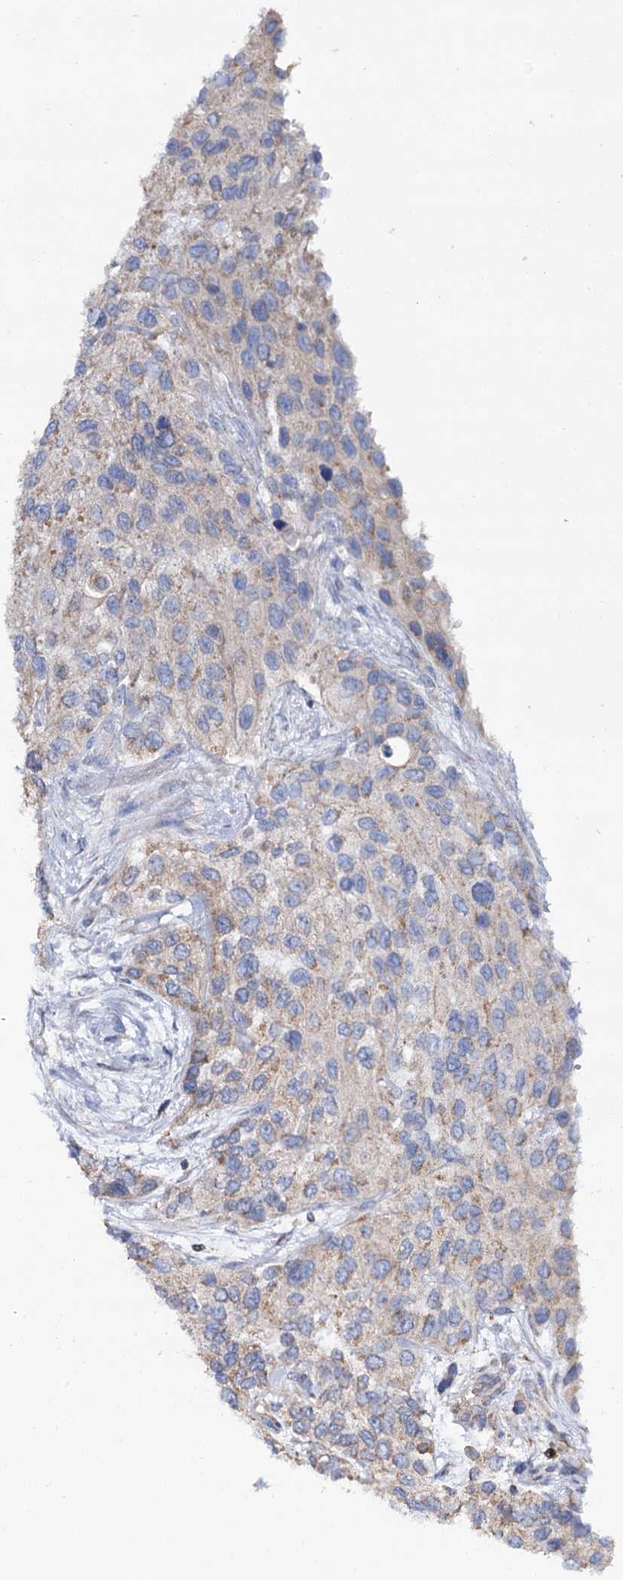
{"staining": {"intensity": "weak", "quantity": "<25%", "location": "cytoplasmic/membranous"}, "tissue": "urothelial cancer", "cell_type": "Tumor cells", "image_type": "cancer", "snomed": [{"axis": "morphology", "description": "Normal tissue, NOS"}, {"axis": "morphology", "description": "Urothelial carcinoma, High grade"}, {"axis": "topography", "description": "Vascular tissue"}, {"axis": "topography", "description": "Urinary bladder"}], "caption": "The immunohistochemistry (IHC) photomicrograph has no significant positivity in tumor cells of urothelial cancer tissue.", "gene": "UBASH3B", "patient": {"sex": "female", "age": 56}}